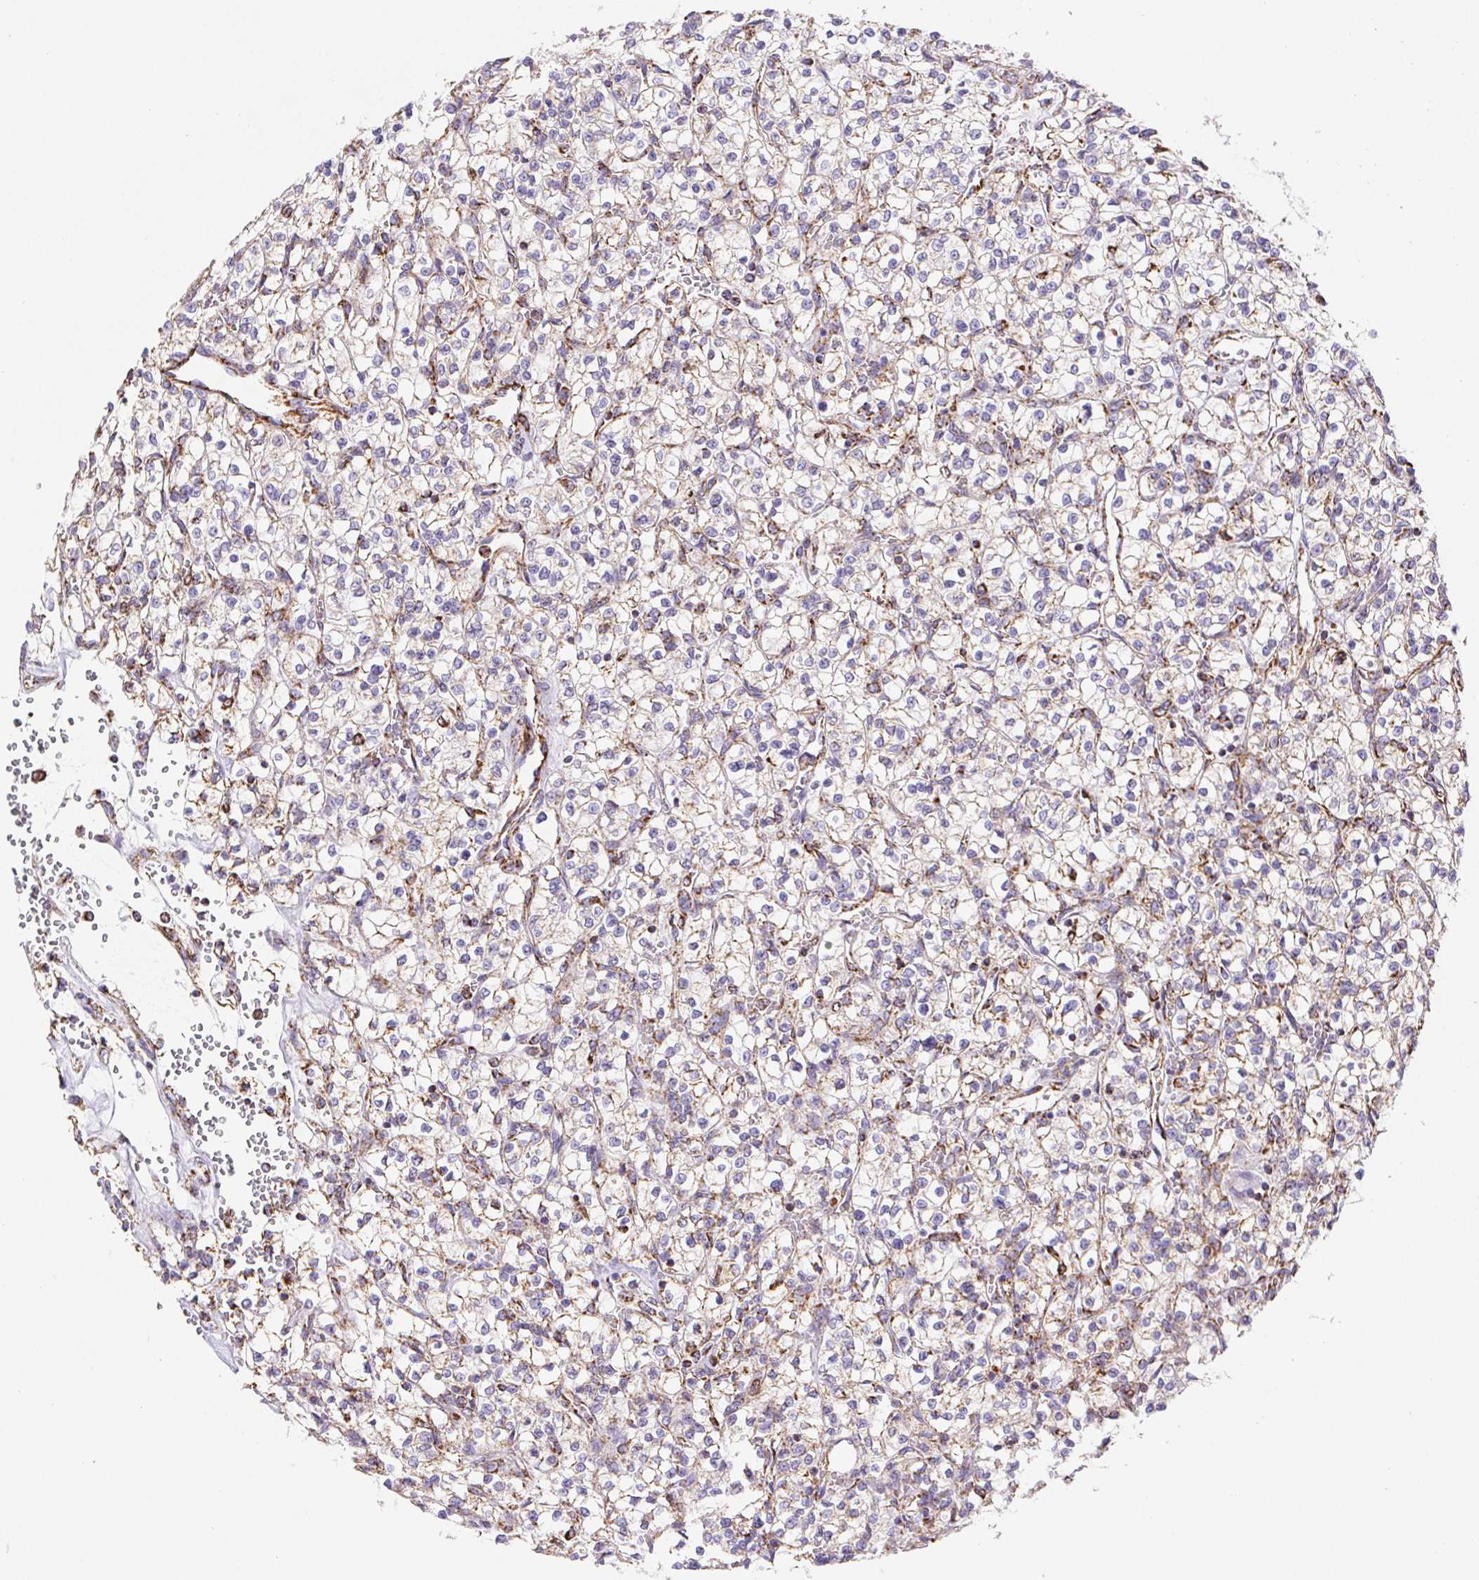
{"staining": {"intensity": "moderate", "quantity": "<25%", "location": "cytoplasmic/membranous"}, "tissue": "renal cancer", "cell_type": "Tumor cells", "image_type": "cancer", "snomed": [{"axis": "morphology", "description": "Adenocarcinoma, NOS"}, {"axis": "topography", "description": "Kidney"}], "caption": "Human adenocarcinoma (renal) stained with a protein marker reveals moderate staining in tumor cells.", "gene": "NIPSNAP2", "patient": {"sex": "female", "age": 64}}